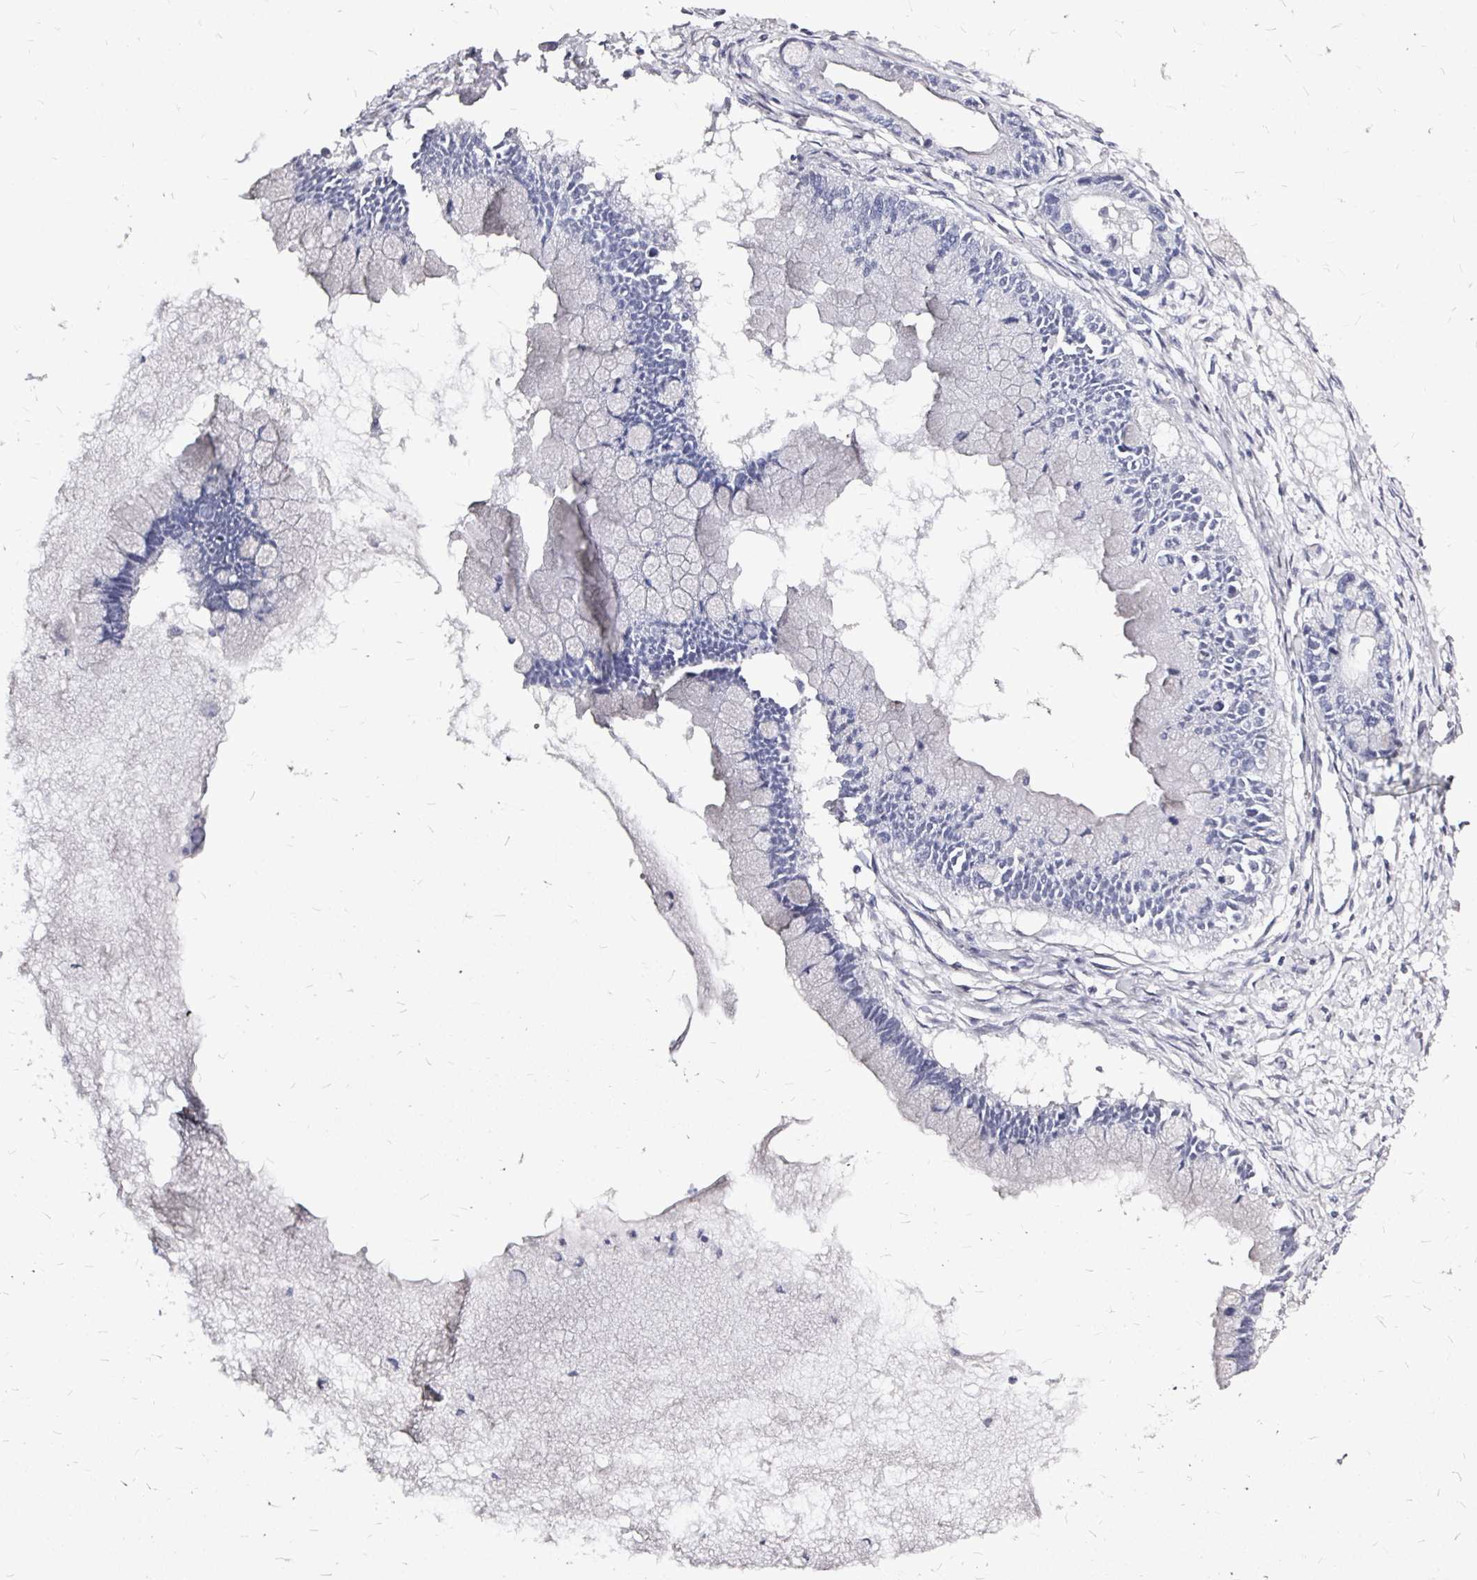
{"staining": {"intensity": "negative", "quantity": "none", "location": "none"}, "tissue": "ovarian cancer", "cell_type": "Tumor cells", "image_type": "cancer", "snomed": [{"axis": "morphology", "description": "Cystadenocarcinoma, mucinous, NOS"}, {"axis": "topography", "description": "Ovary"}], "caption": "Immunohistochemical staining of human mucinous cystadenocarcinoma (ovarian) exhibits no significant positivity in tumor cells. (DAB (3,3'-diaminobenzidine) immunohistochemistry (IHC) visualized using brightfield microscopy, high magnification).", "gene": "LUZP4", "patient": {"sex": "female", "age": 63}}